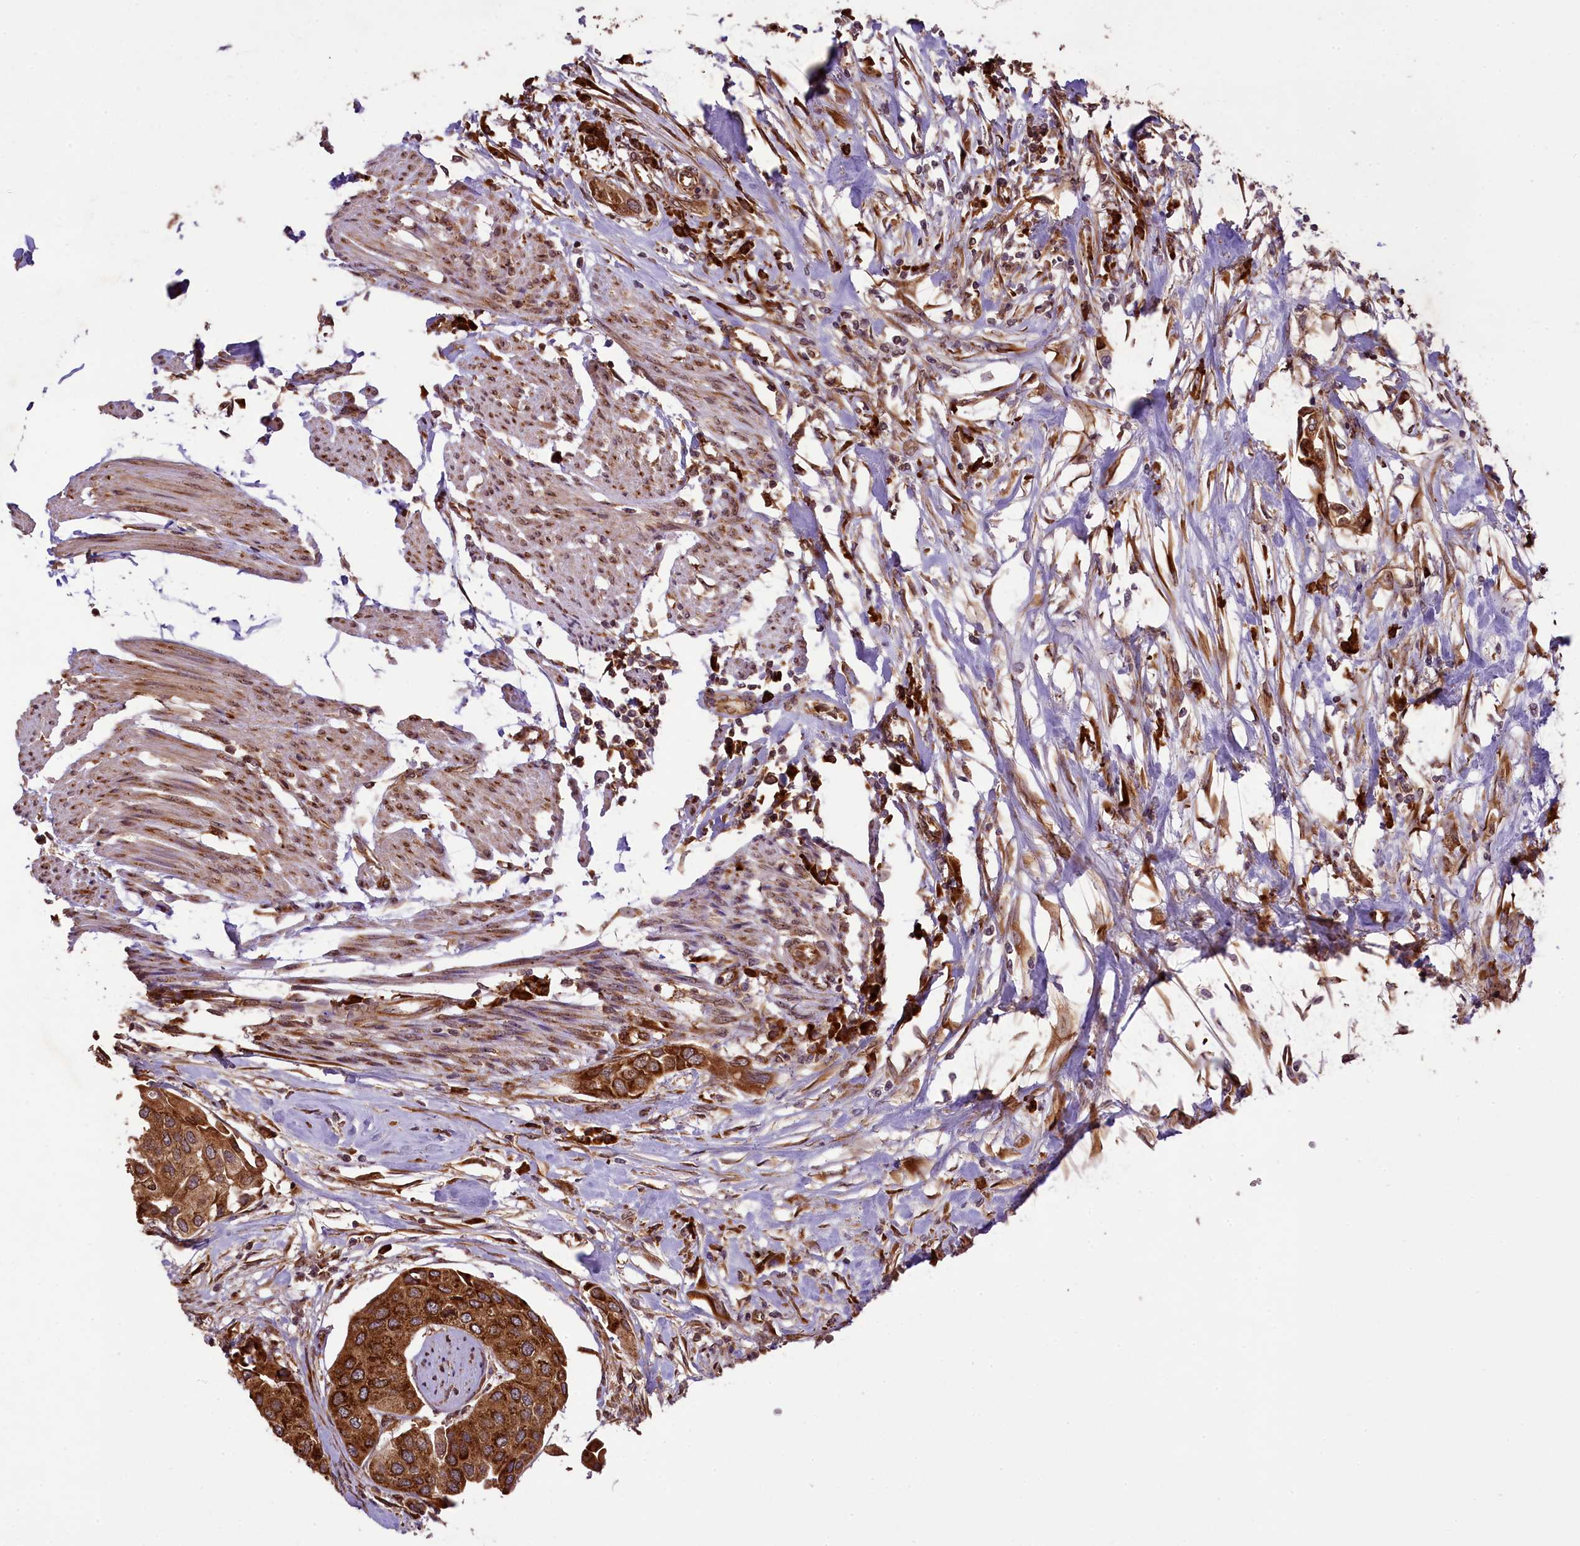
{"staining": {"intensity": "strong", "quantity": ">75%", "location": "cytoplasmic/membranous"}, "tissue": "urothelial cancer", "cell_type": "Tumor cells", "image_type": "cancer", "snomed": [{"axis": "morphology", "description": "Urothelial carcinoma, High grade"}, {"axis": "topography", "description": "Urinary bladder"}], "caption": "IHC histopathology image of neoplastic tissue: human urothelial cancer stained using immunohistochemistry shows high levels of strong protein expression localized specifically in the cytoplasmic/membranous of tumor cells, appearing as a cytoplasmic/membranous brown color.", "gene": "LARP4", "patient": {"sex": "male", "age": 64}}